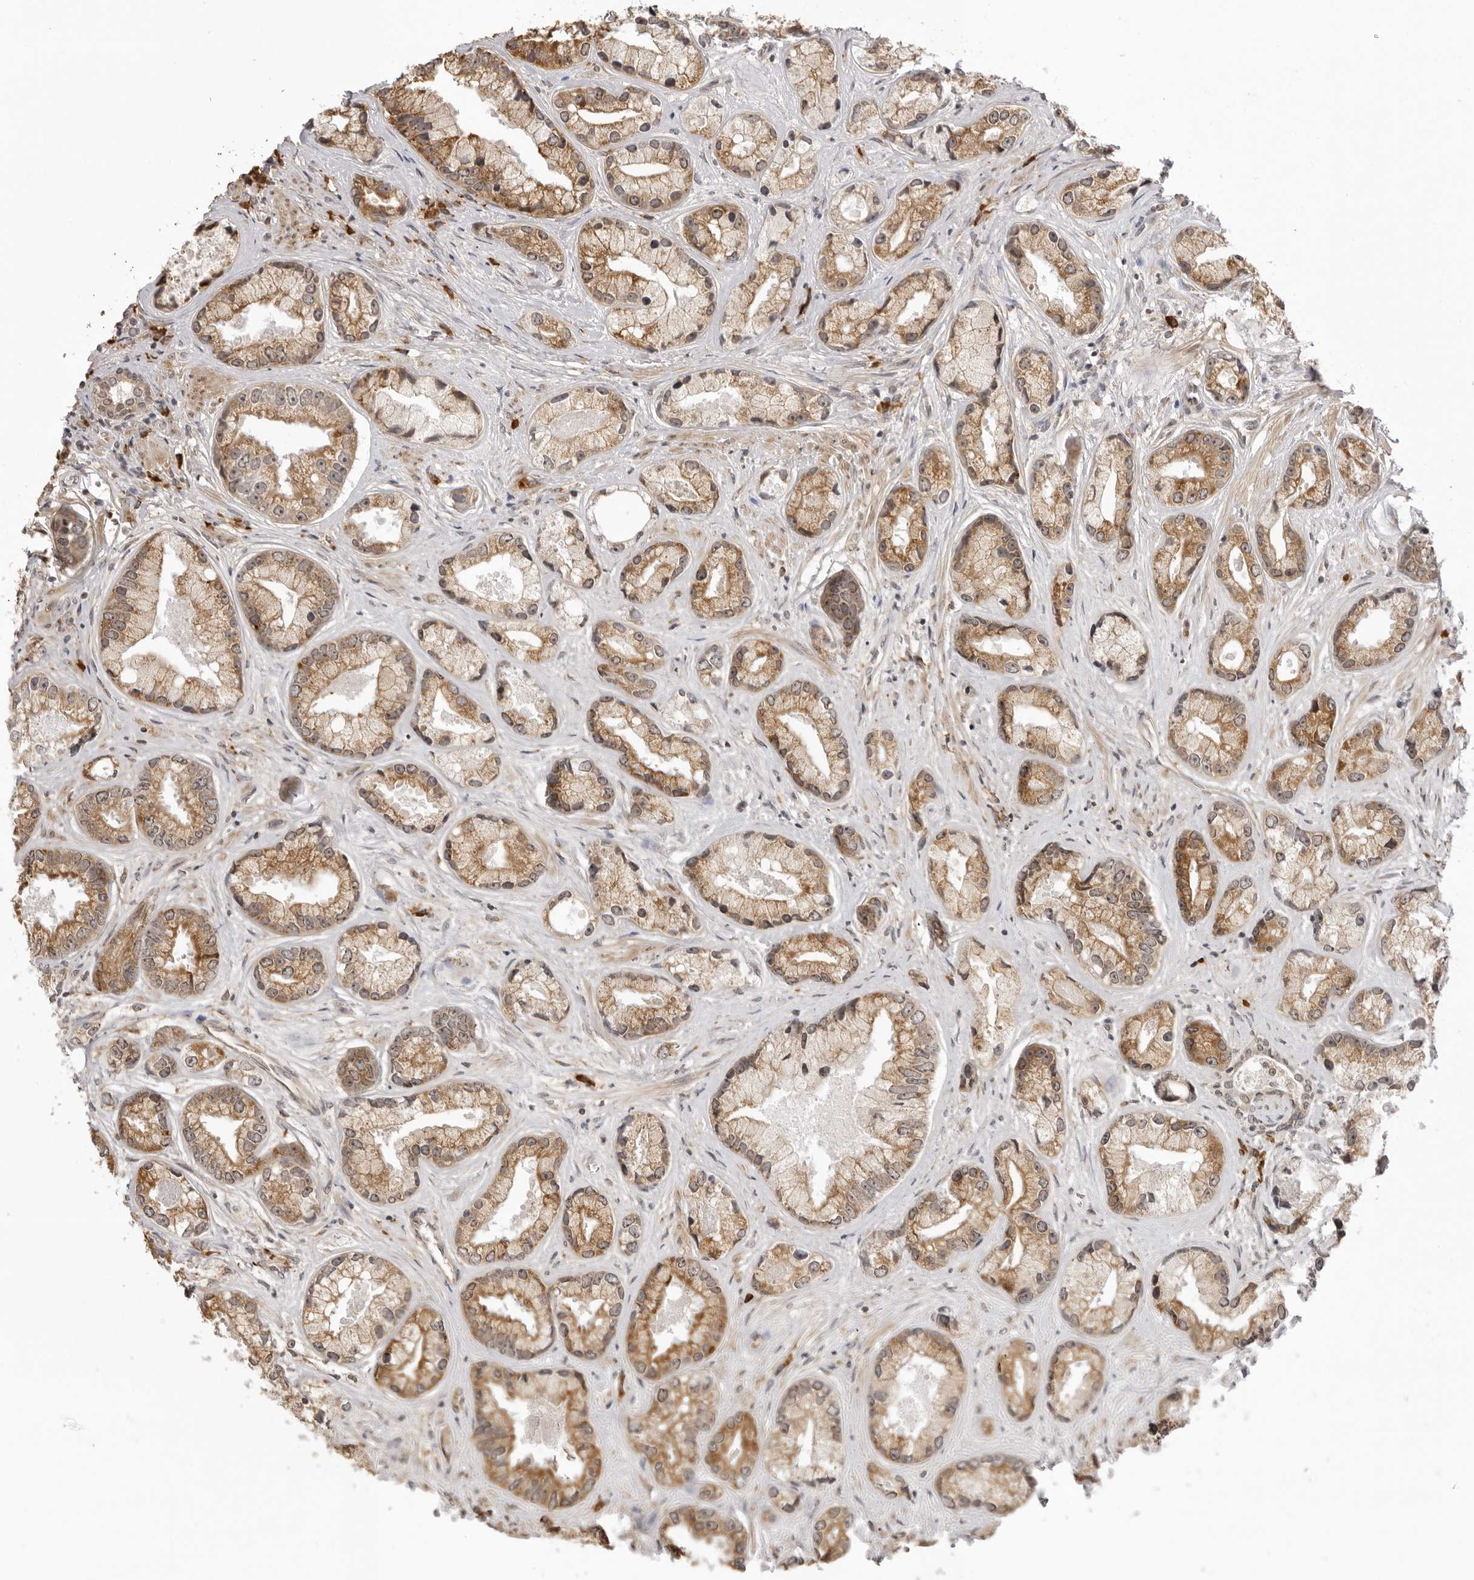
{"staining": {"intensity": "moderate", "quantity": ">75%", "location": "cytoplasmic/membranous"}, "tissue": "prostate cancer", "cell_type": "Tumor cells", "image_type": "cancer", "snomed": [{"axis": "morphology", "description": "Adenocarcinoma, High grade"}, {"axis": "topography", "description": "Prostate"}], "caption": "High-power microscopy captured an immunohistochemistry image of prostate cancer (high-grade adenocarcinoma), revealing moderate cytoplasmic/membranous staining in approximately >75% of tumor cells.", "gene": "ZC3H11A", "patient": {"sex": "male", "age": 61}}